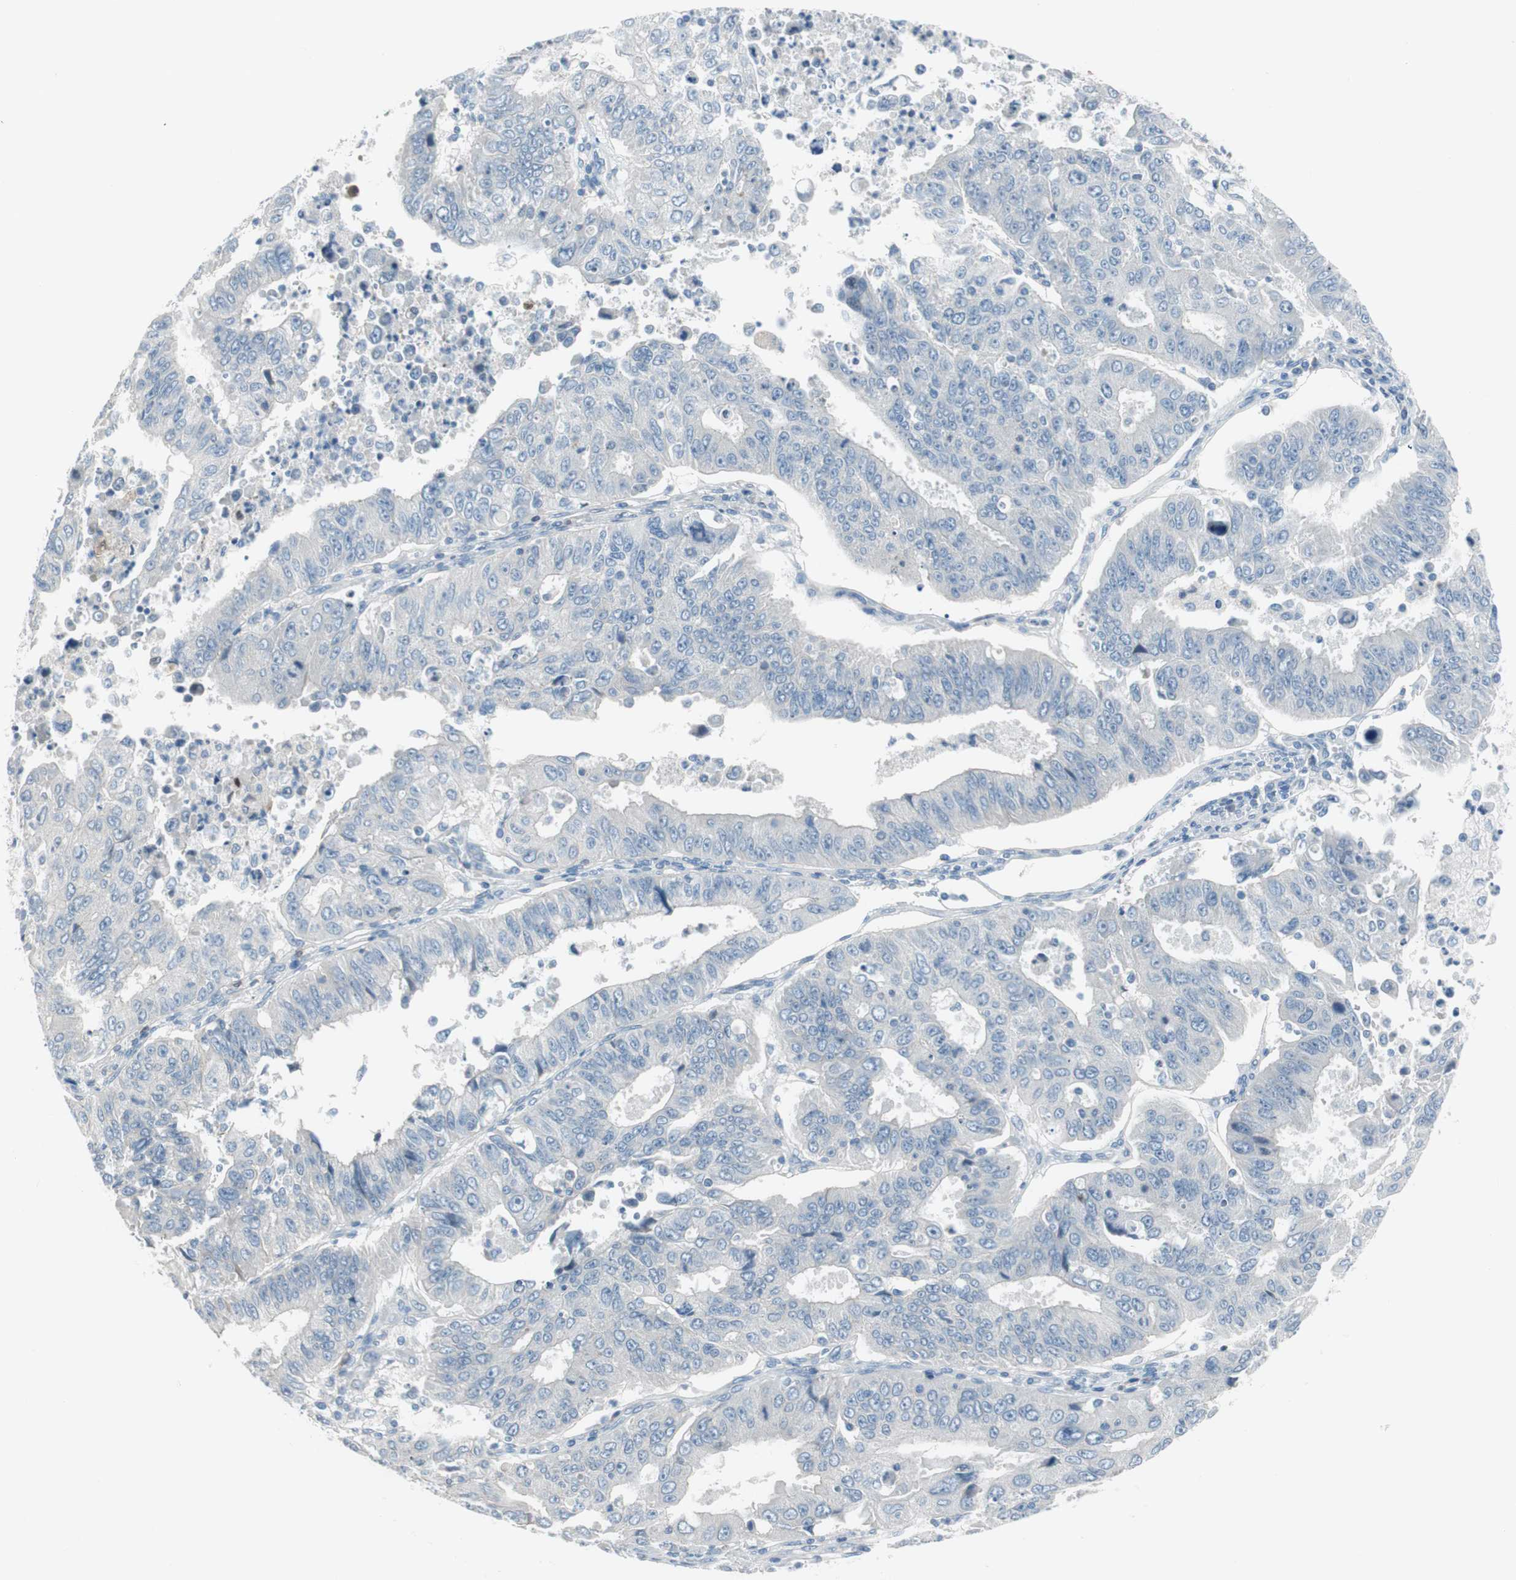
{"staining": {"intensity": "negative", "quantity": "none", "location": "none"}, "tissue": "endometrial cancer", "cell_type": "Tumor cells", "image_type": "cancer", "snomed": [{"axis": "morphology", "description": "Adenocarcinoma, NOS"}, {"axis": "topography", "description": "Endometrium"}], "caption": "Immunohistochemistry (IHC) of endometrial adenocarcinoma reveals no staining in tumor cells.", "gene": "PRRG4", "patient": {"sex": "female", "age": 42}}